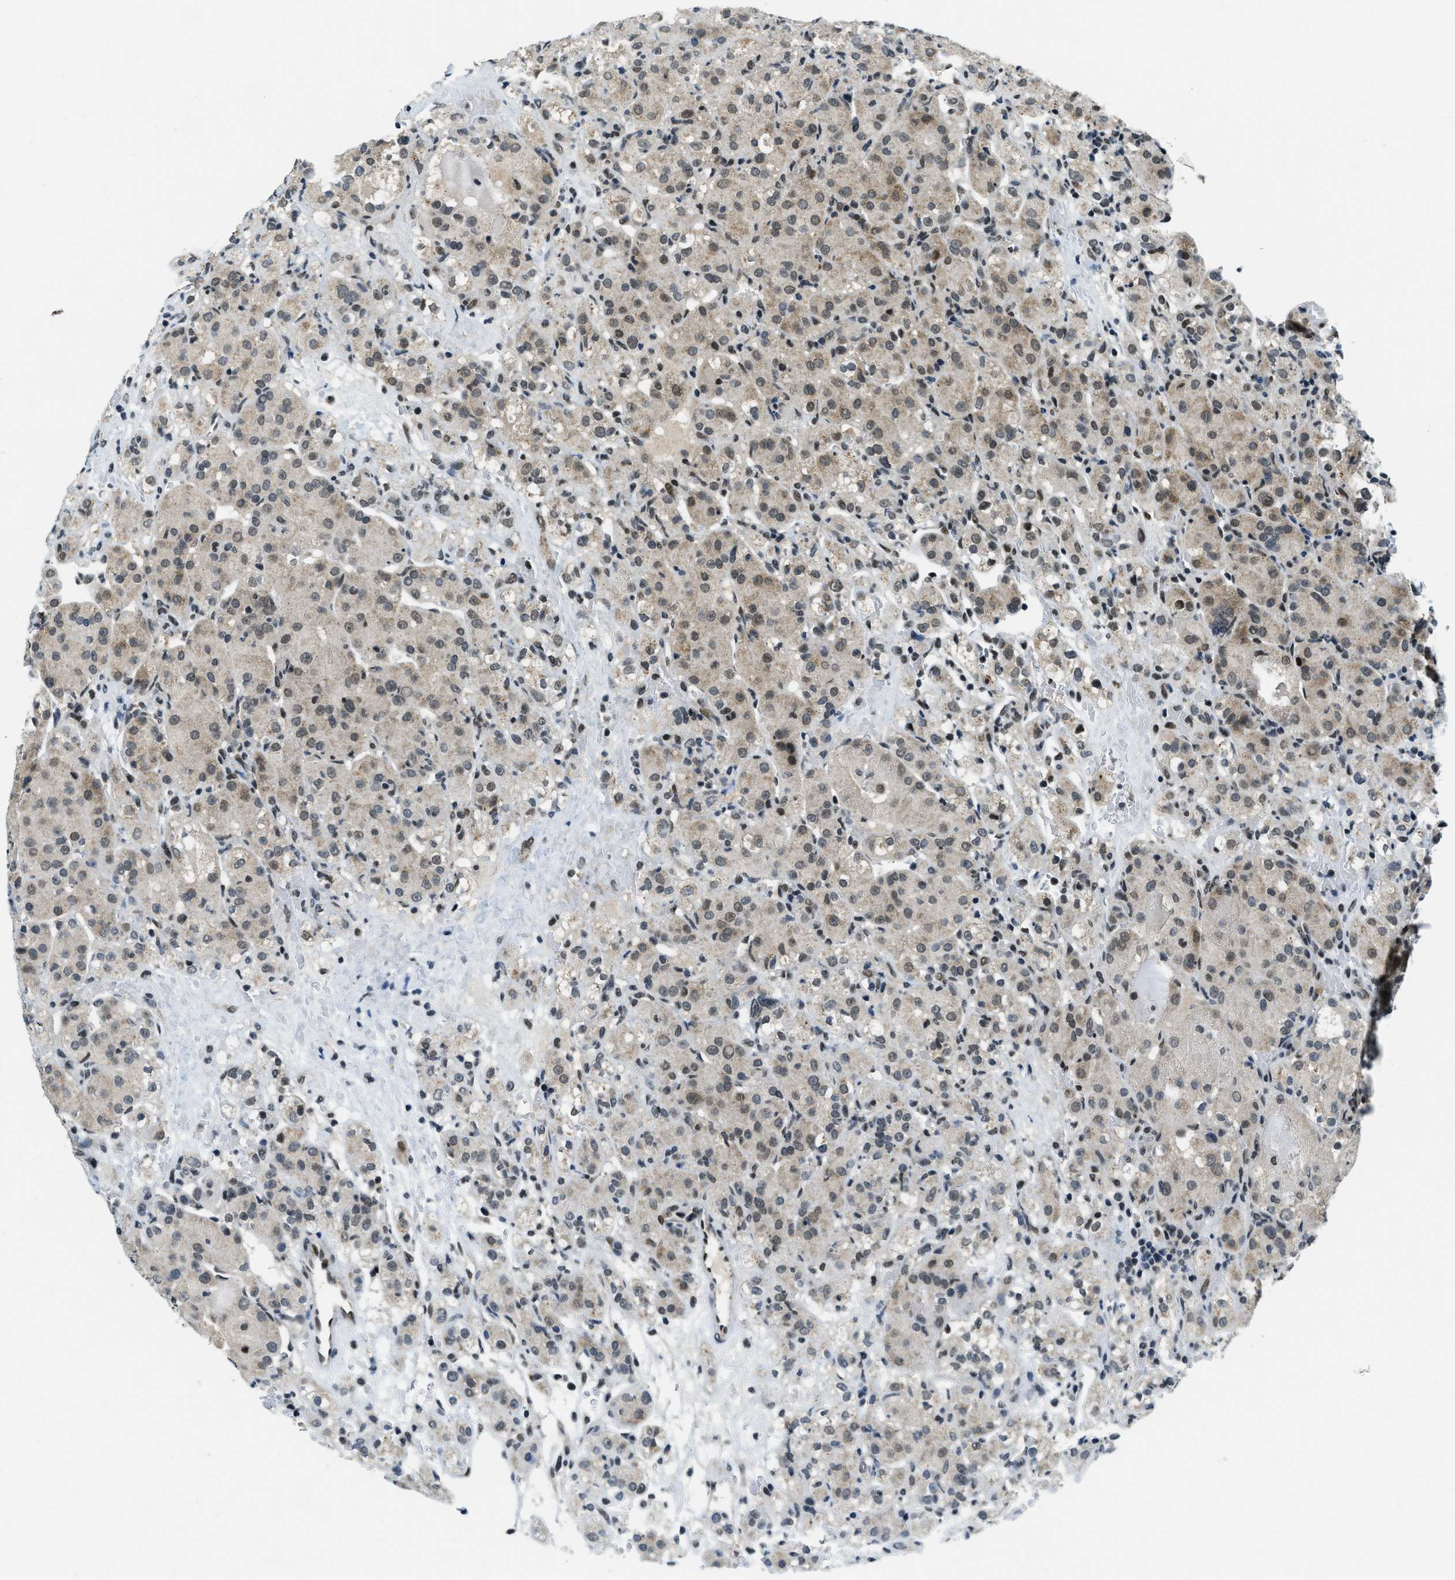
{"staining": {"intensity": "weak", "quantity": "25%-75%", "location": "cytoplasmic/membranous"}, "tissue": "renal cancer", "cell_type": "Tumor cells", "image_type": "cancer", "snomed": [{"axis": "morphology", "description": "Normal tissue, NOS"}, {"axis": "morphology", "description": "Adenocarcinoma, NOS"}, {"axis": "topography", "description": "Kidney"}], "caption": "The immunohistochemical stain shows weak cytoplasmic/membranous positivity in tumor cells of renal cancer tissue. The staining was performed using DAB (3,3'-diaminobenzidine), with brown indicating positive protein expression. Nuclei are stained blue with hematoxylin.", "gene": "KLF6", "patient": {"sex": "male", "age": 61}}